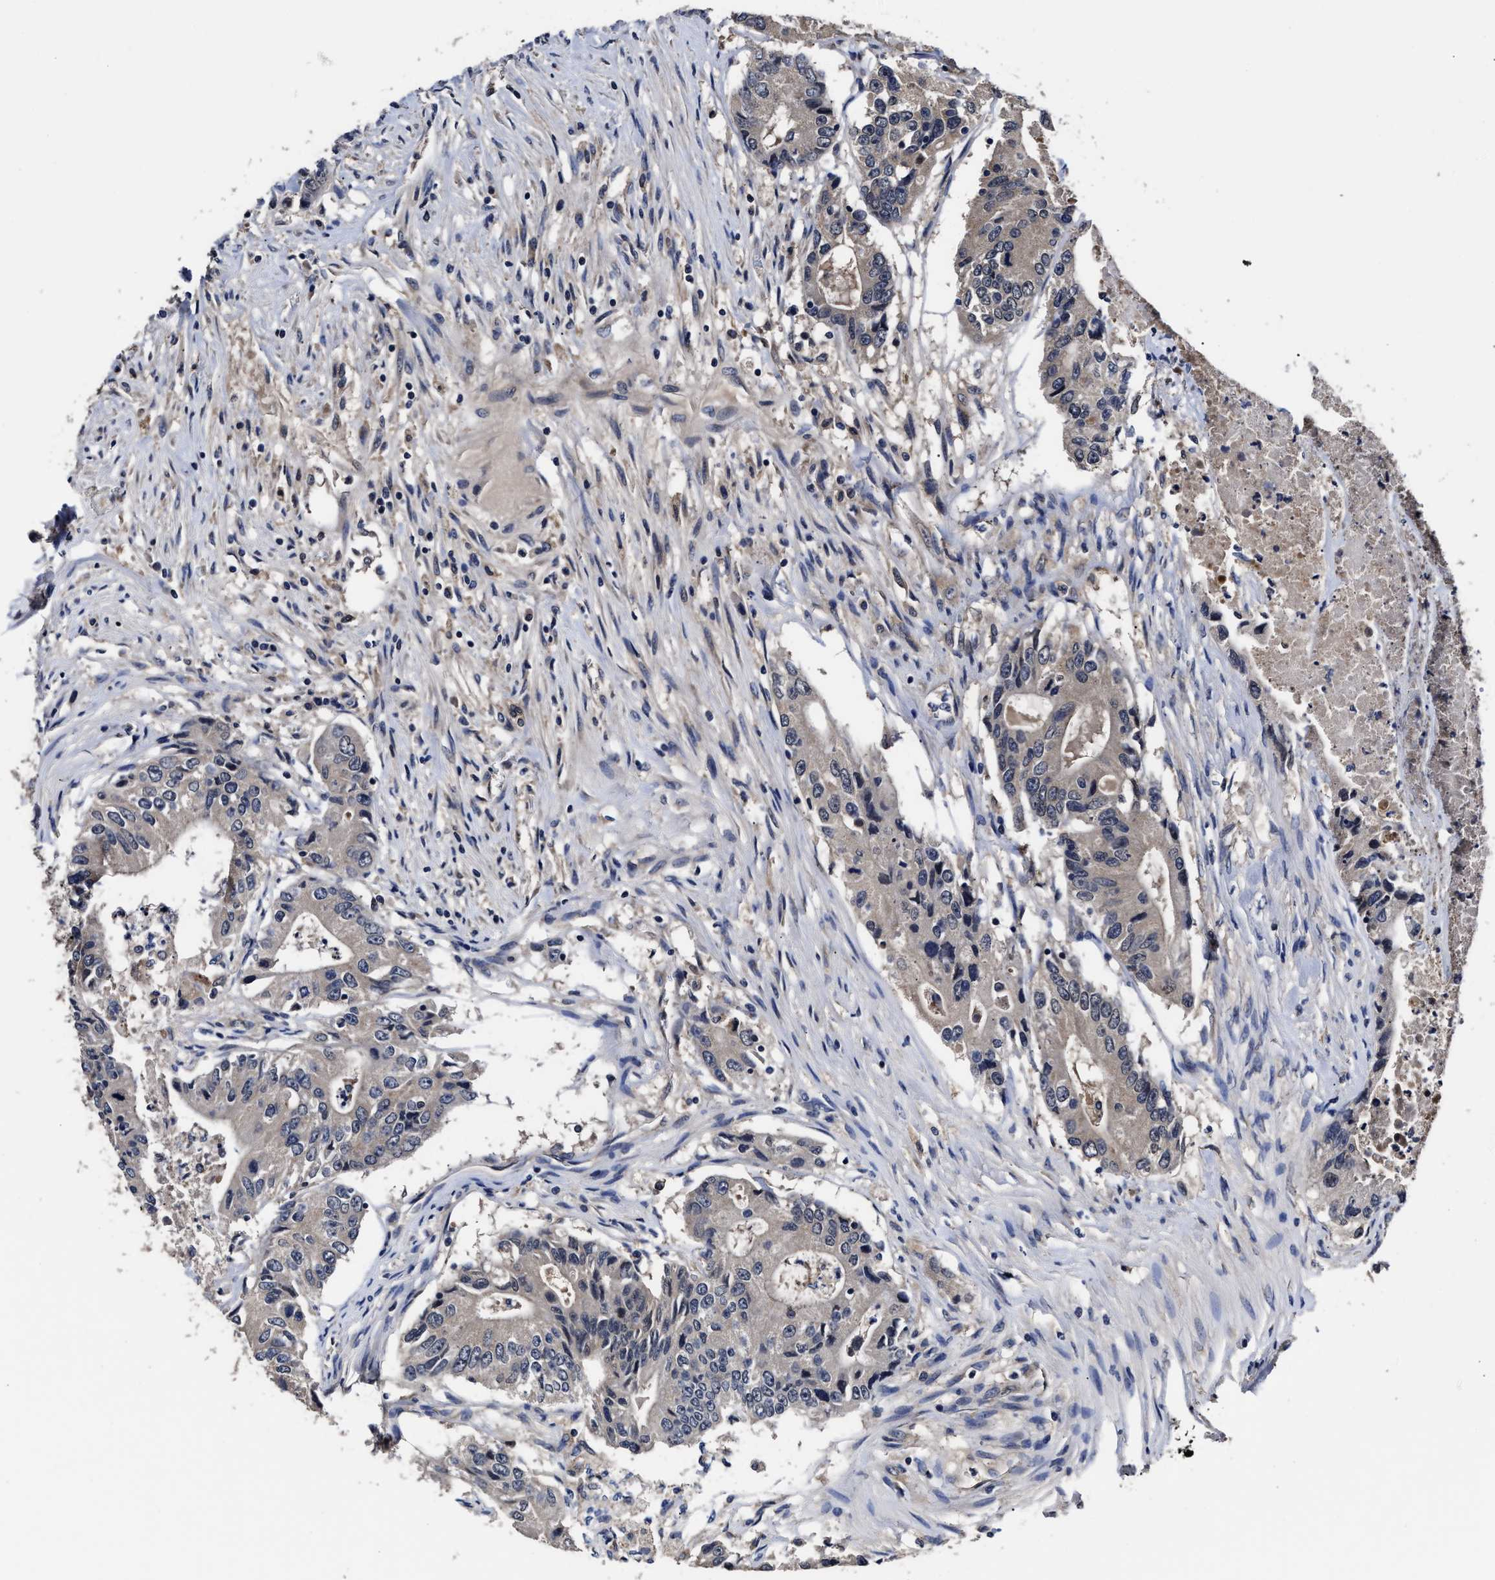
{"staining": {"intensity": "weak", "quantity": "25%-75%", "location": "cytoplasmic/membranous"}, "tissue": "colorectal cancer", "cell_type": "Tumor cells", "image_type": "cancer", "snomed": [{"axis": "morphology", "description": "Adenocarcinoma, NOS"}, {"axis": "topography", "description": "Colon"}], "caption": "Colorectal cancer tissue exhibits weak cytoplasmic/membranous expression in about 25%-75% of tumor cells", "gene": "SOCS5", "patient": {"sex": "female", "age": 77}}